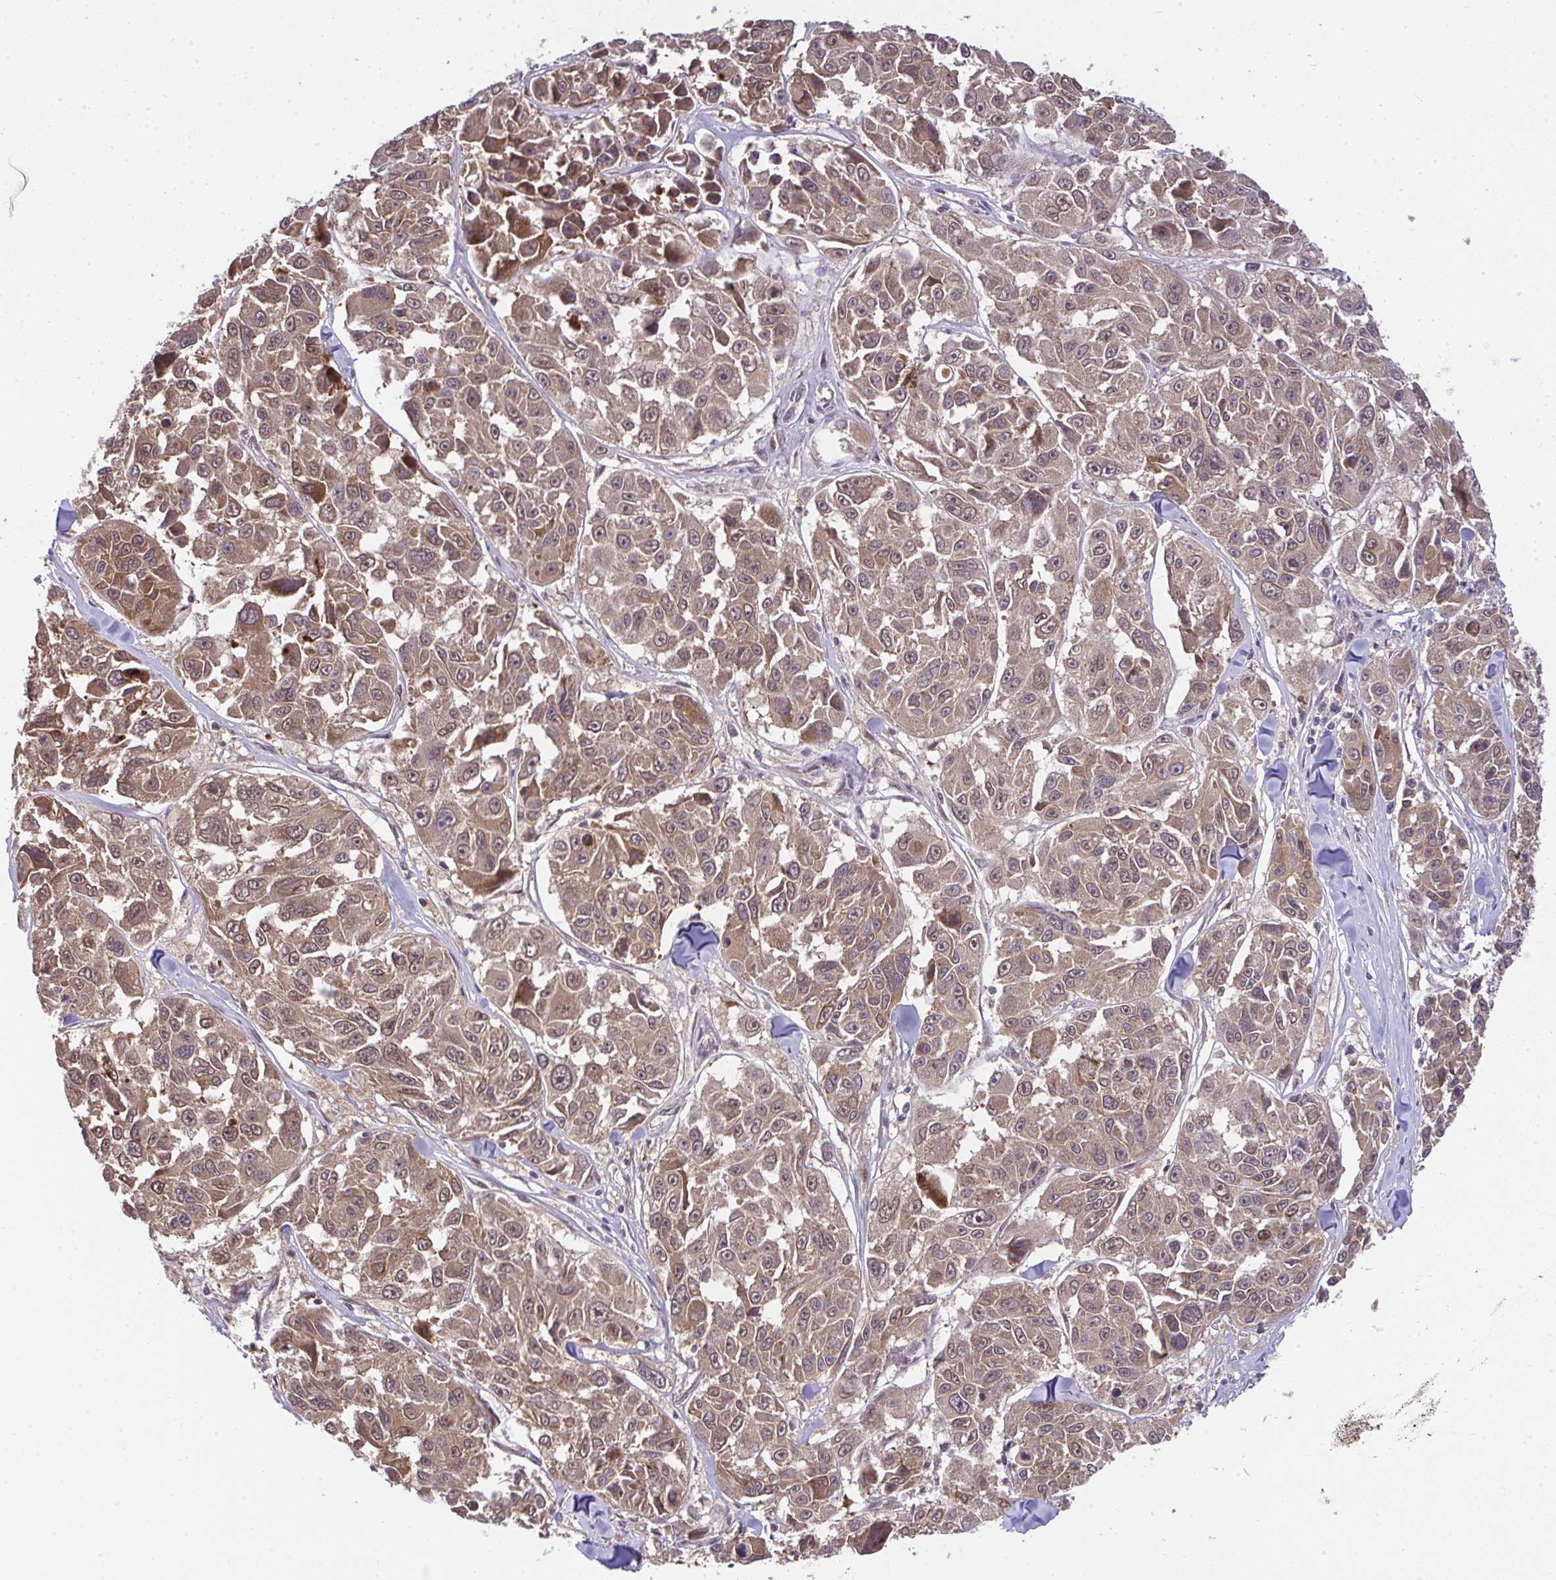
{"staining": {"intensity": "moderate", "quantity": ">75%", "location": "cytoplasmic/membranous,nuclear"}, "tissue": "melanoma", "cell_type": "Tumor cells", "image_type": "cancer", "snomed": [{"axis": "morphology", "description": "Malignant melanoma, NOS"}, {"axis": "topography", "description": "Skin"}], "caption": "Protein staining of malignant melanoma tissue reveals moderate cytoplasmic/membranous and nuclear positivity in approximately >75% of tumor cells. The protein is shown in brown color, while the nuclei are stained blue.", "gene": "RDH14", "patient": {"sex": "female", "age": 66}}